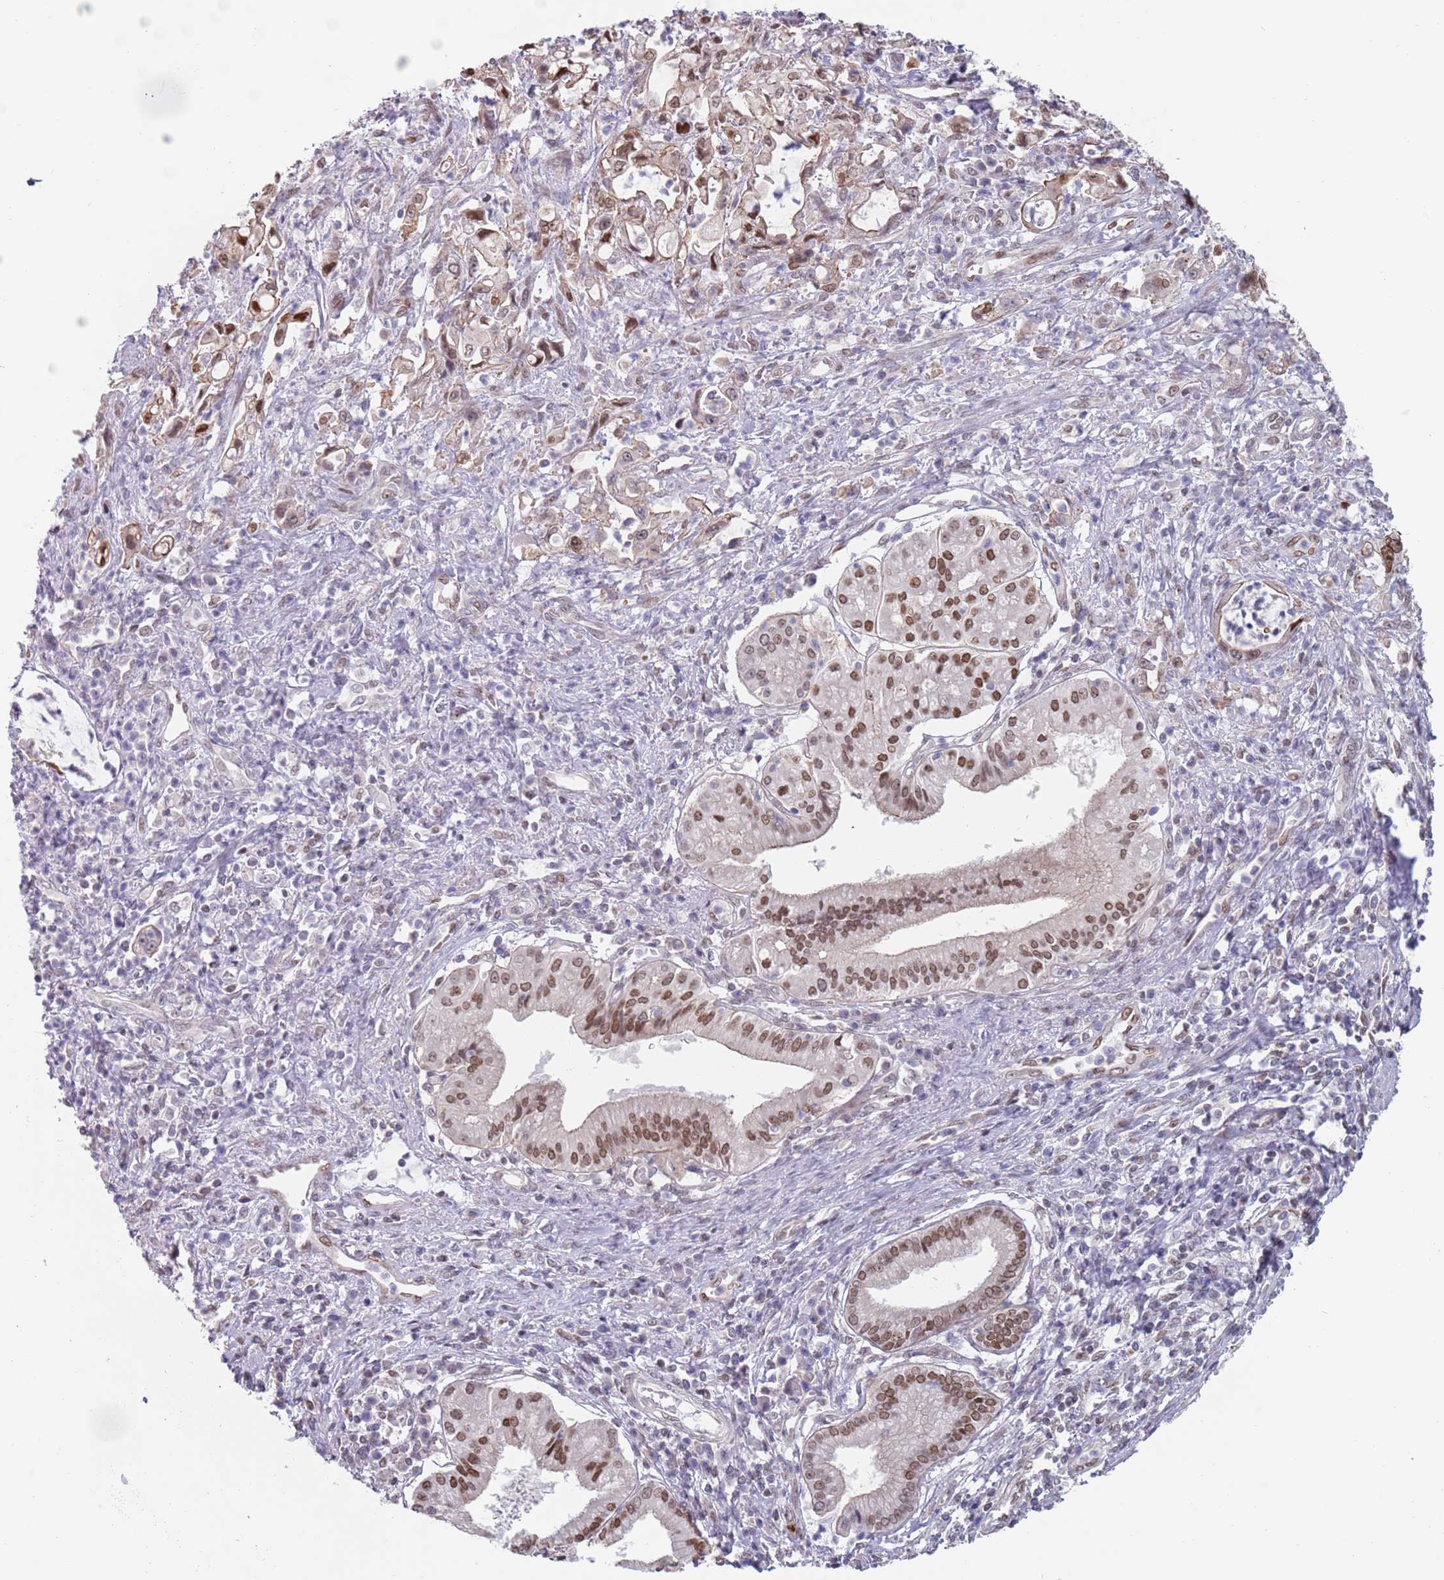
{"staining": {"intensity": "moderate", "quantity": ">75%", "location": "nuclear"}, "tissue": "pancreatic cancer", "cell_type": "Tumor cells", "image_type": "cancer", "snomed": [{"axis": "morphology", "description": "Adenocarcinoma, NOS"}, {"axis": "topography", "description": "Pancreas"}], "caption": "This is an image of immunohistochemistry staining of pancreatic adenocarcinoma, which shows moderate positivity in the nuclear of tumor cells.", "gene": "MFSD12", "patient": {"sex": "female", "age": 61}}